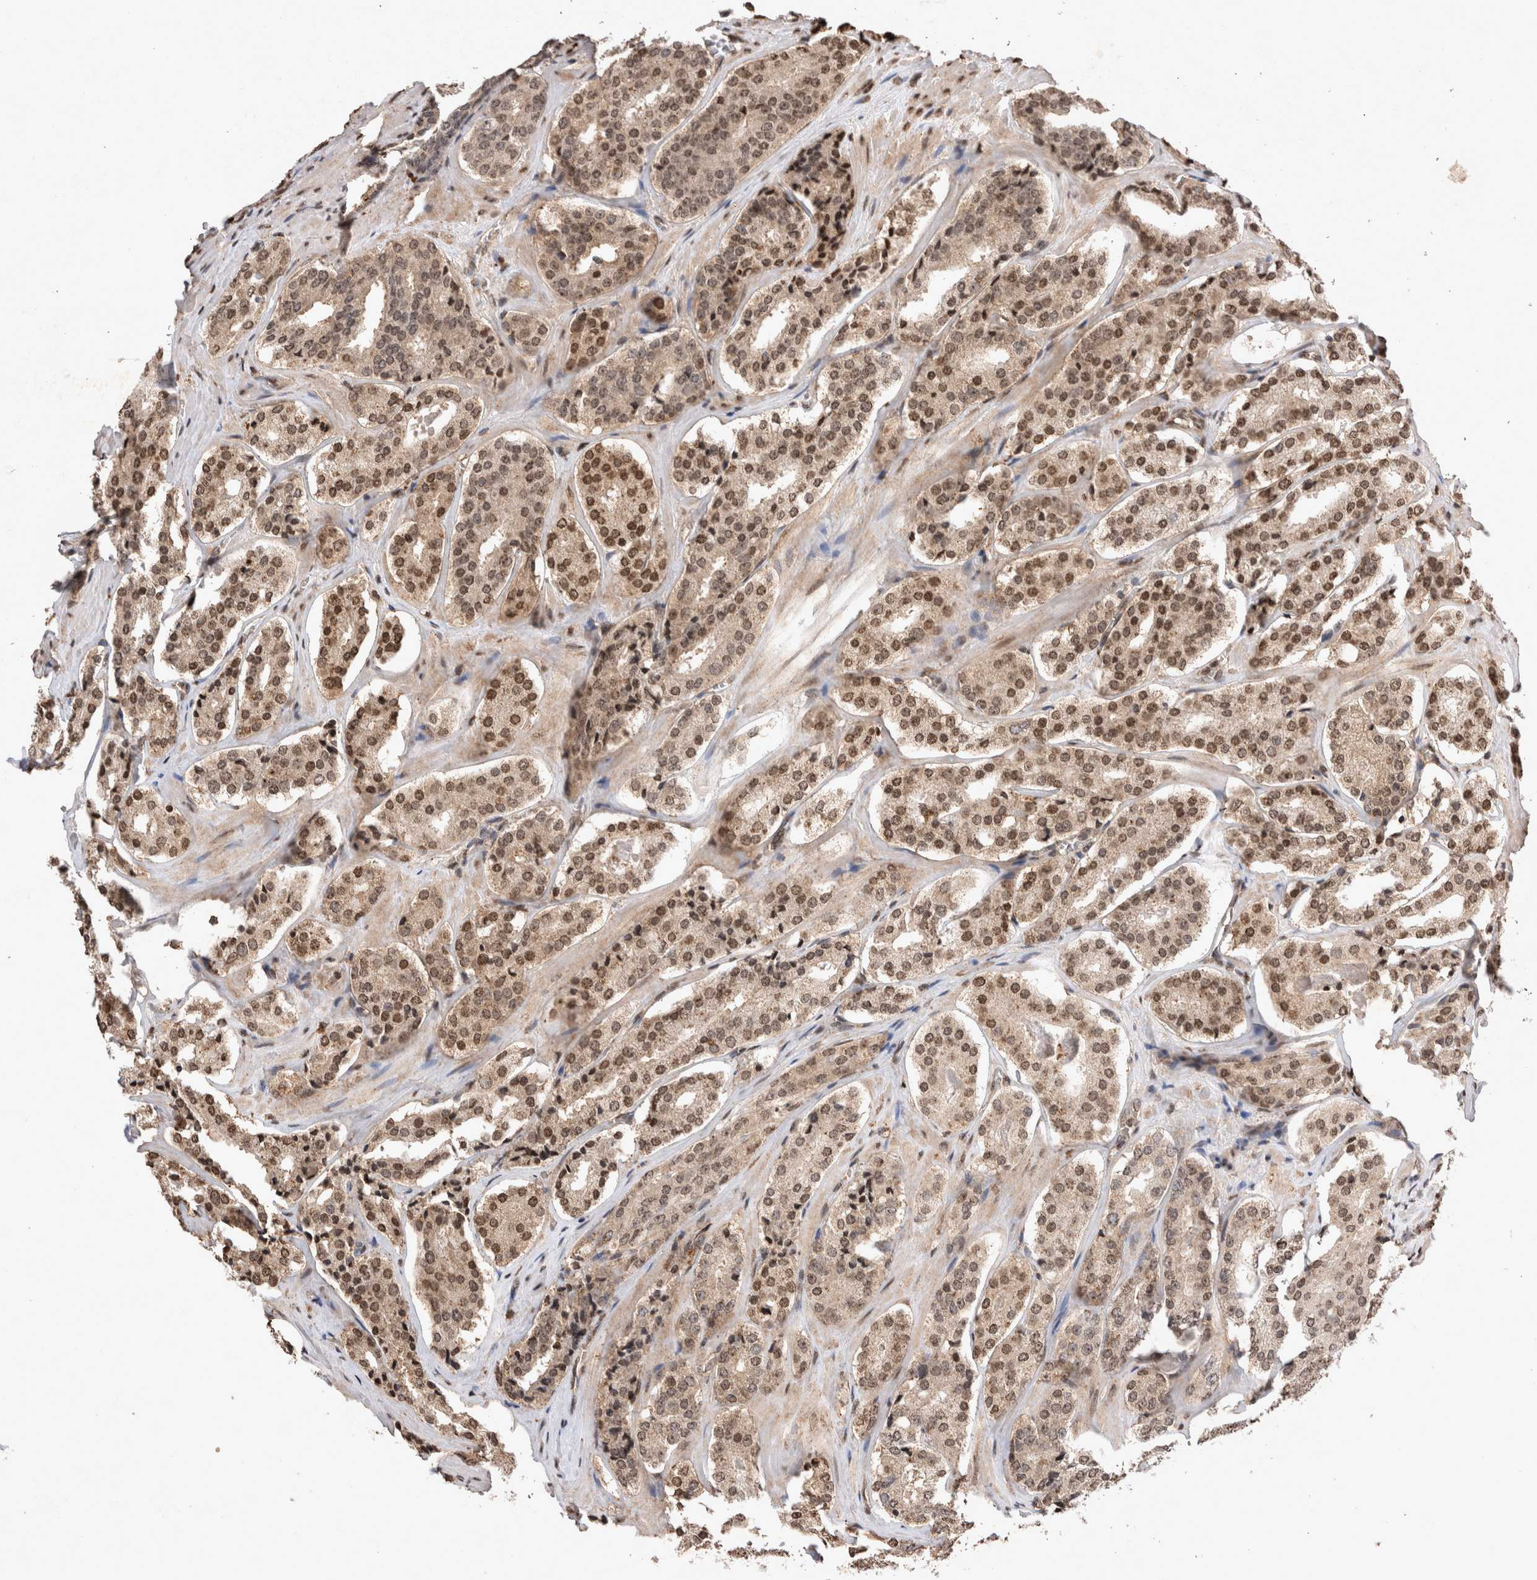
{"staining": {"intensity": "moderate", "quantity": ">75%", "location": "cytoplasmic/membranous,nuclear"}, "tissue": "prostate cancer", "cell_type": "Tumor cells", "image_type": "cancer", "snomed": [{"axis": "morphology", "description": "Adenocarcinoma, High grade"}, {"axis": "topography", "description": "Prostate"}], "caption": "Immunohistochemistry (IHC) image of neoplastic tissue: human adenocarcinoma (high-grade) (prostate) stained using IHC demonstrates medium levels of moderate protein expression localized specifically in the cytoplasmic/membranous and nuclear of tumor cells, appearing as a cytoplasmic/membranous and nuclear brown color.", "gene": "STK11", "patient": {"sex": "male", "age": 60}}